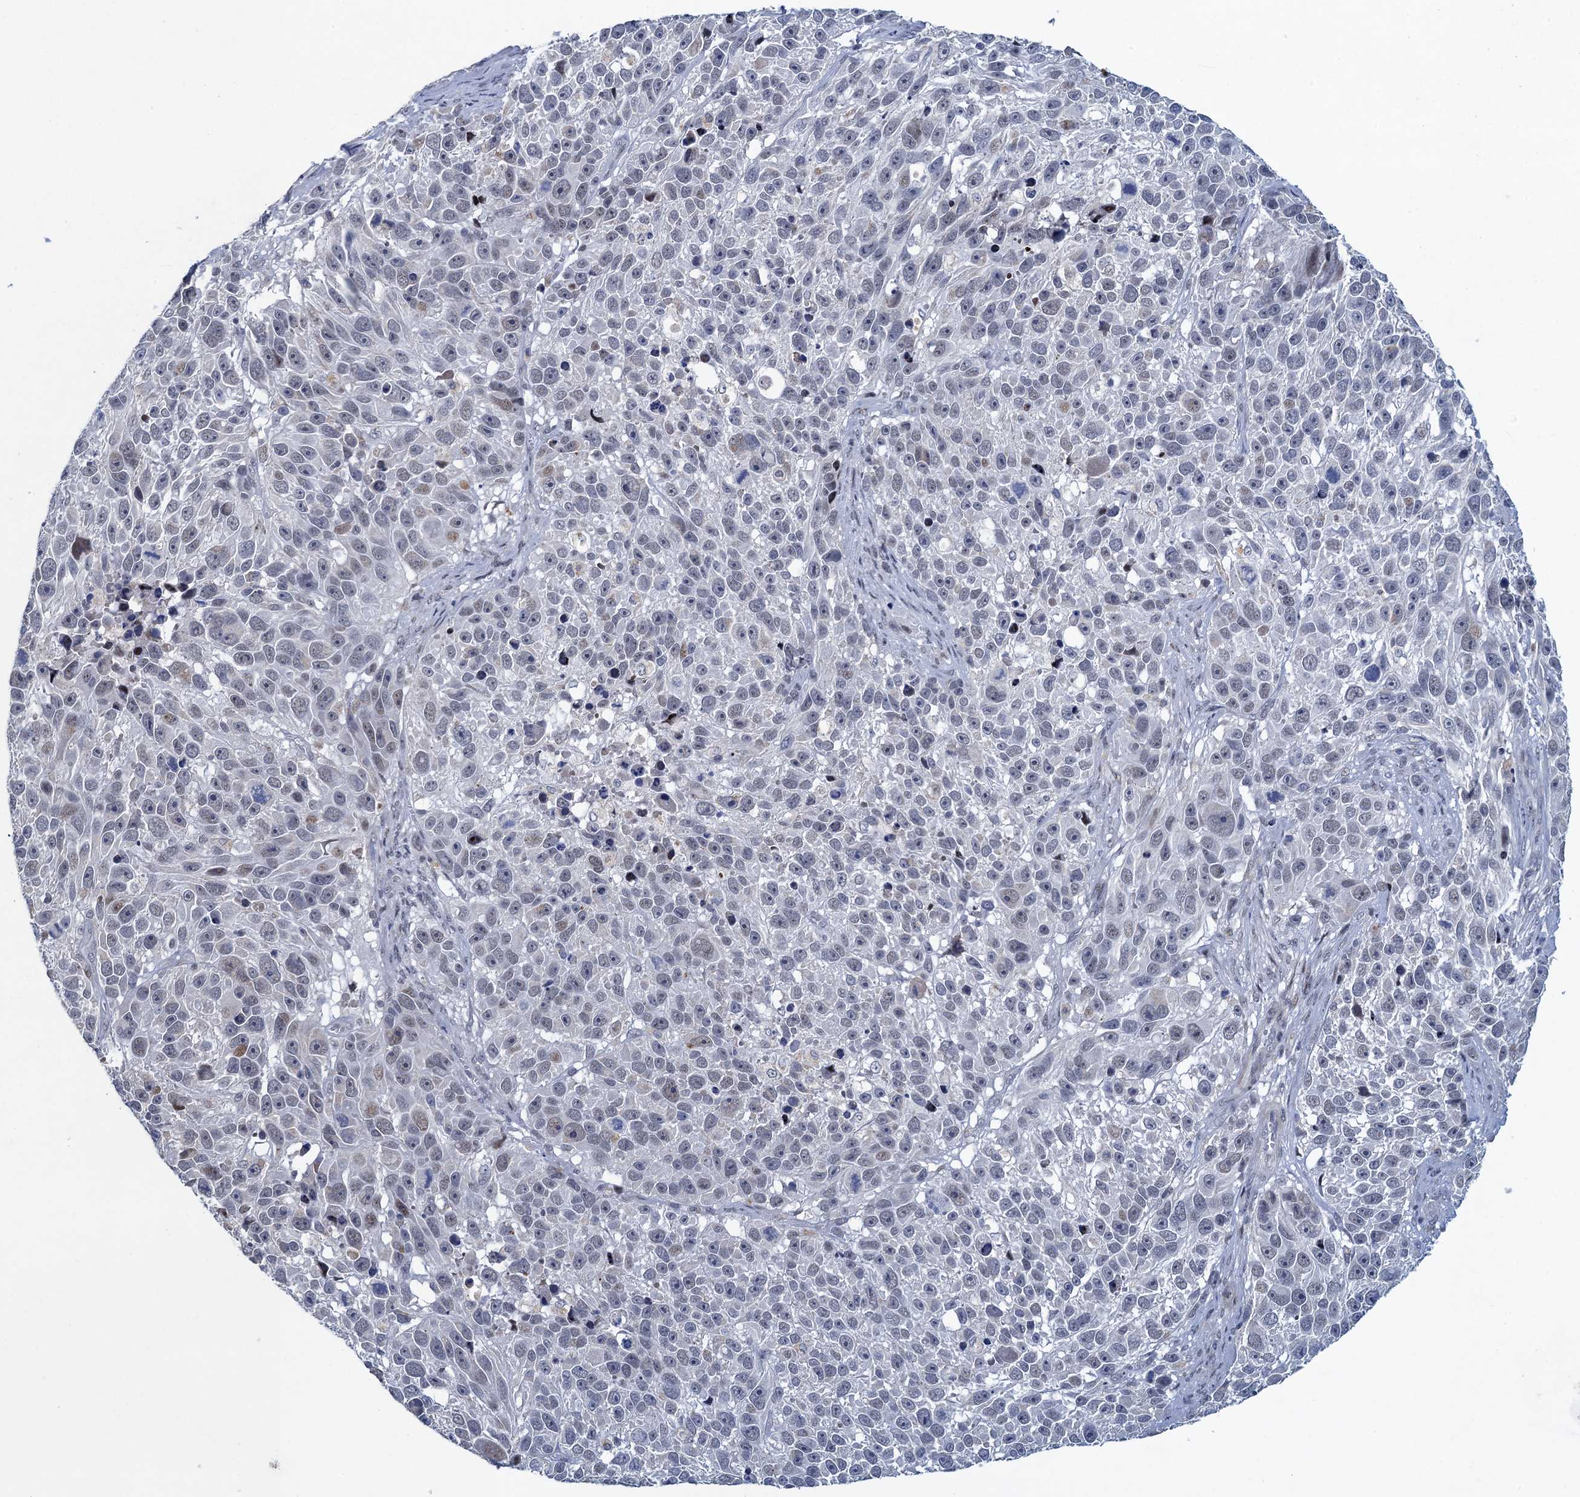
{"staining": {"intensity": "weak", "quantity": "<25%", "location": "nuclear"}, "tissue": "melanoma", "cell_type": "Tumor cells", "image_type": "cancer", "snomed": [{"axis": "morphology", "description": "Malignant melanoma, NOS"}, {"axis": "topography", "description": "Skin"}], "caption": "DAB (3,3'-diaminobenzidine) immunohistochemical staining of human melanoma exhibits no significant expression in tumor cells.", "gene": "ATOSA", "patient": {"sex": "male", "age": 84}}